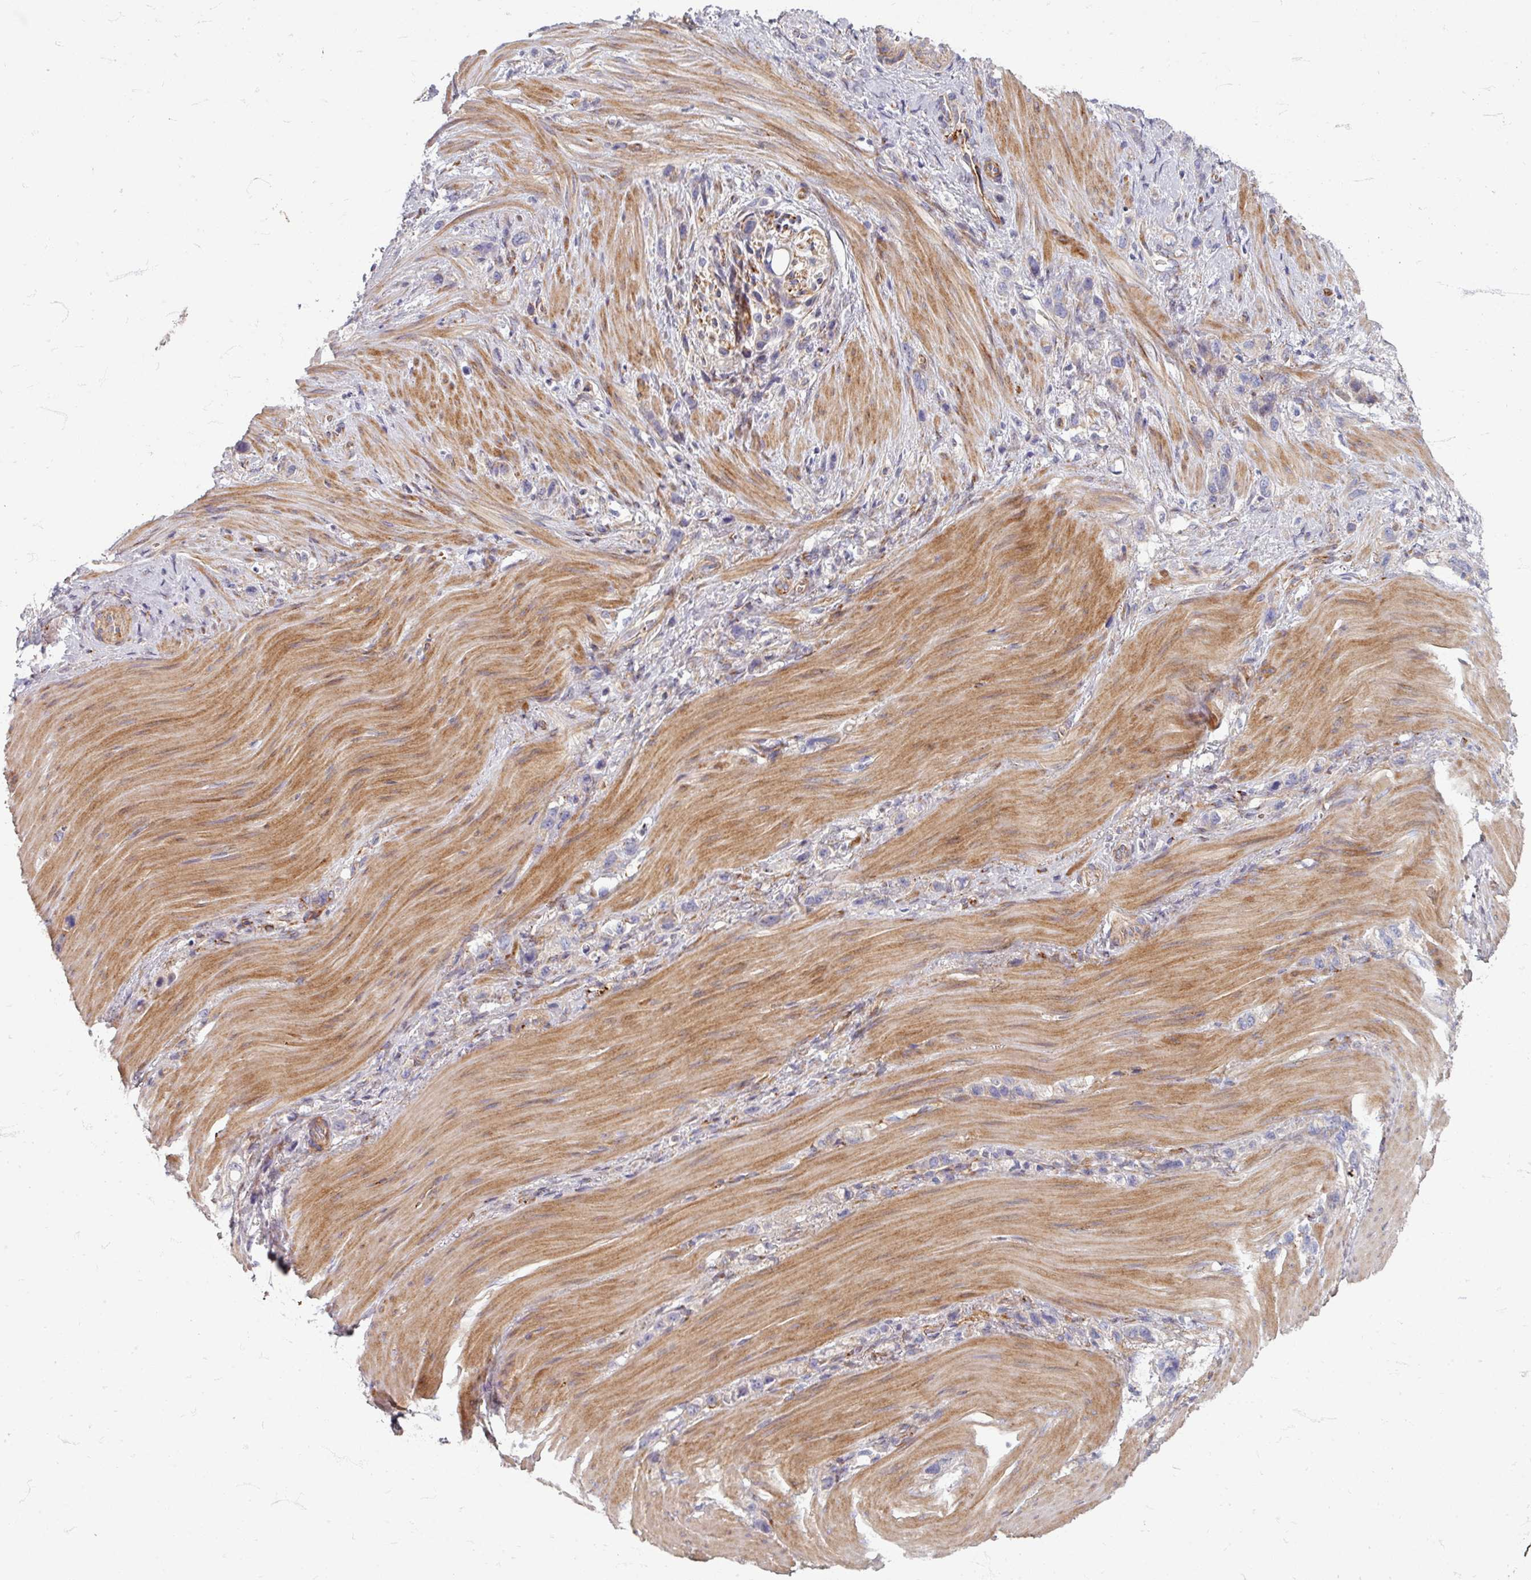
{"staining": {"intensity": "negative", "quantity": "none", "location": "none"}, "tissue": "stomach cancer", "cell_type": "Tumor cells", "image_type": "cancer", "snomed": [{"axis": "morphology", "description": "Adenocarcinoma, NOS"}, {"axis": "topography", "description": "Stomach"}], "caption": "The micrograph demonstrates no staining of tumor cells in stomach cancer. (Immunohistochemistry, brightfield microscopy, high magnification).", "gene": "GABARAPL1", "patient": {"sex": "female", "age": 65}}